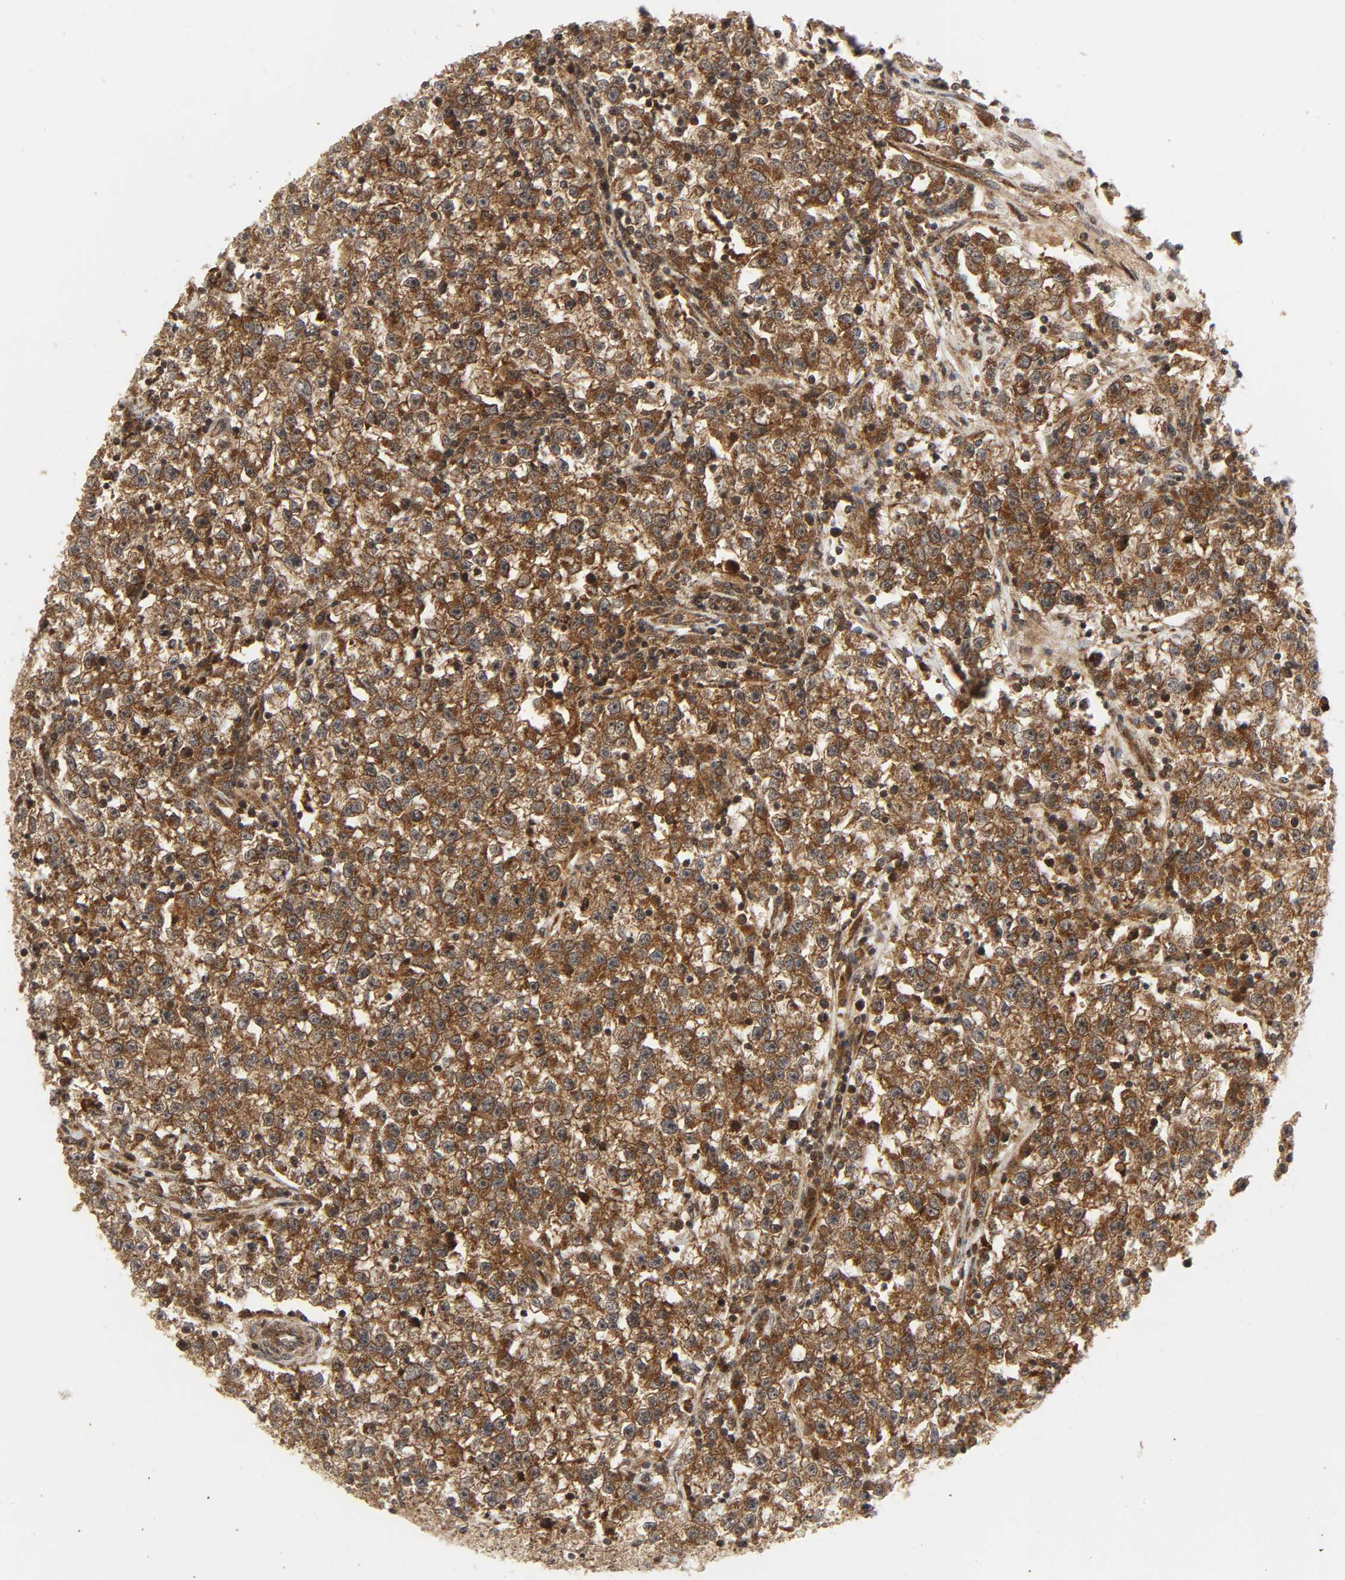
{"staining": {"intensity": "strong", "quantity": ">75%", "location": "cytoplasmic/membranous"}, "tissue": "testis cancer", "cell_type": "Tumor cells", "image_type": "cancer", "snomed": [{"axis": "morphology", "description": "Seminoma, NOS"}, {"axis": "topography", "description": "Testis"}], "caption": "Human testis cancer (seminoma) stained with a brown dye shows strong cytoplasmic/membranous positive expression in approximately >75% of tumor cells.", "gene": "CHUK", "patient": {"sex": "male", "age": 22}}